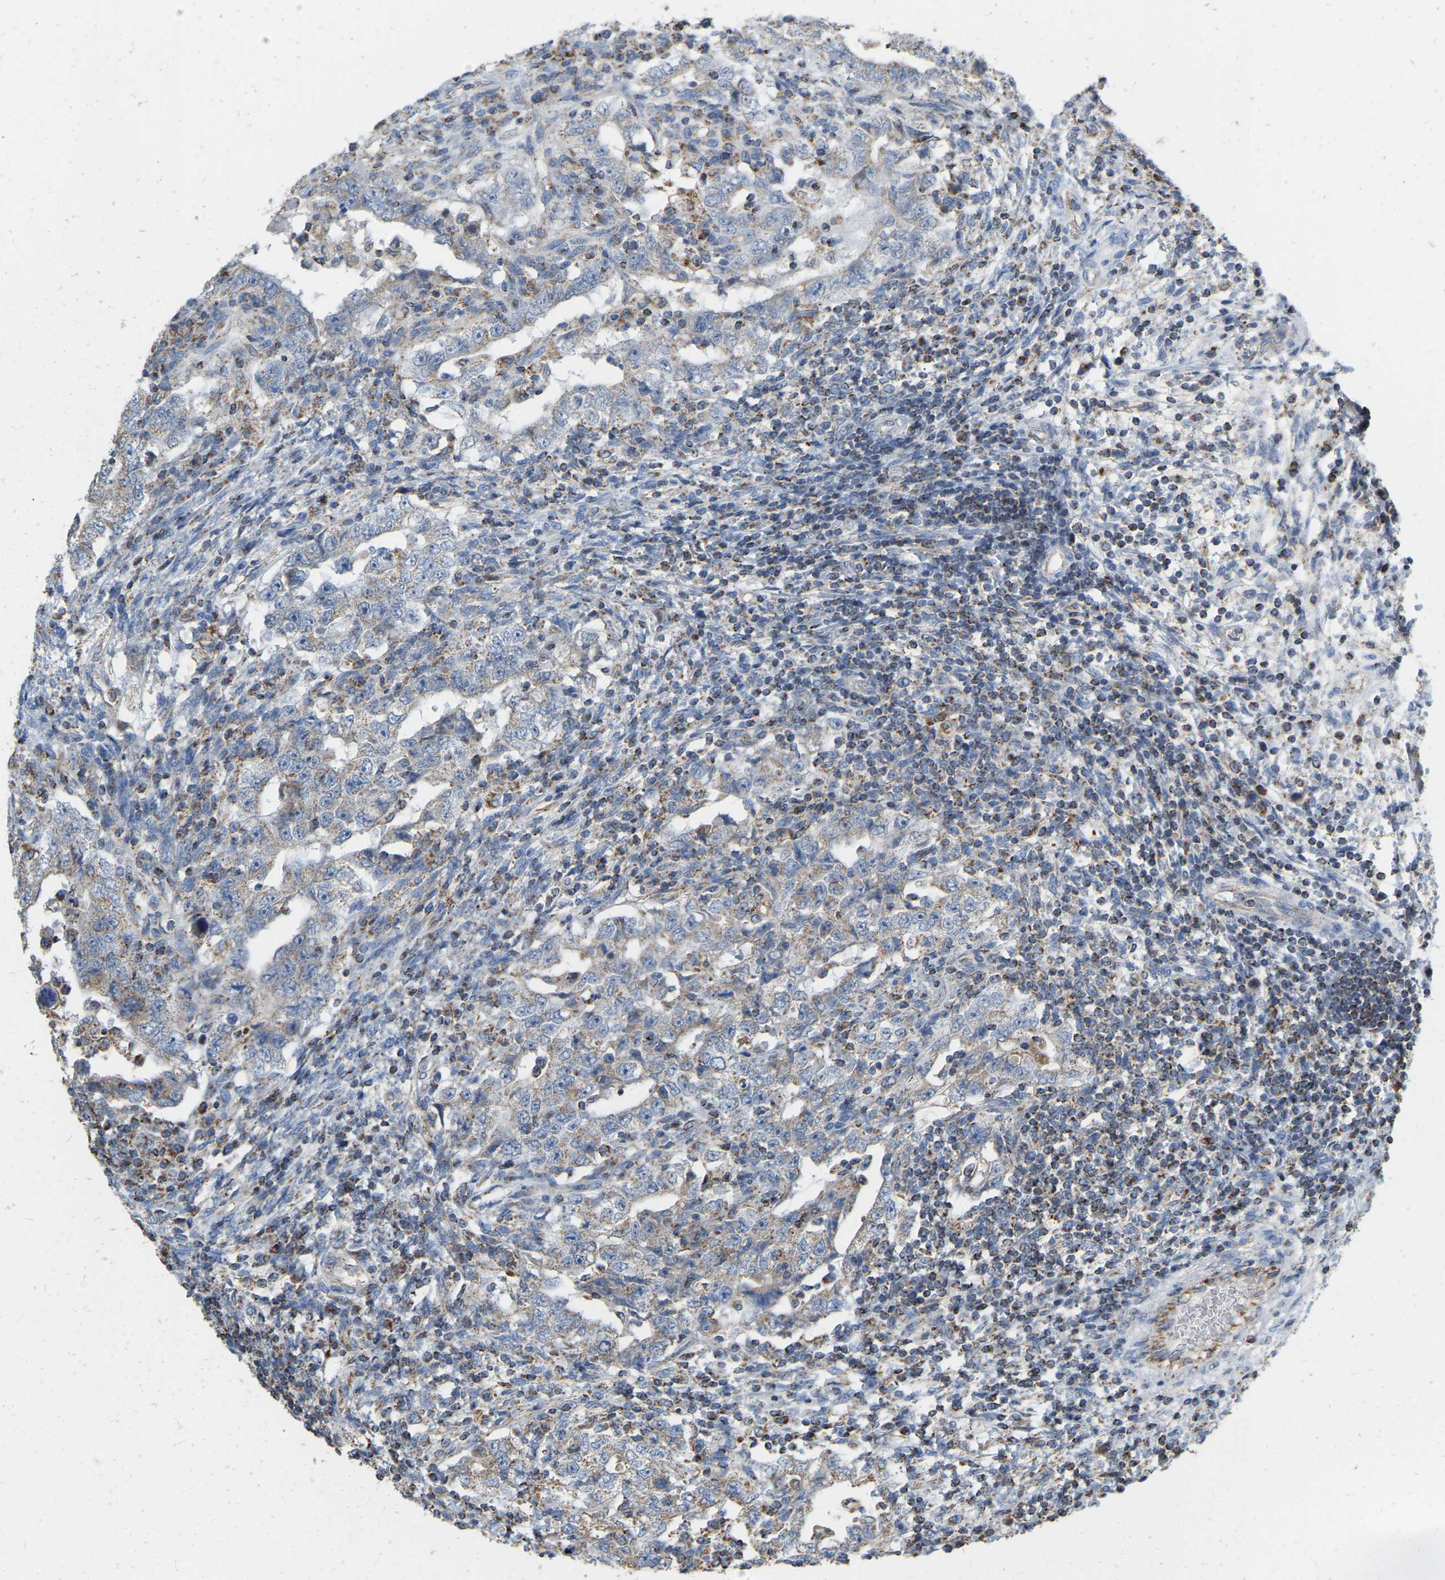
{"staining": {"intensity": "weak", "quantity": "<25%", "location": "cytoplasmic/membranous"}, "tissue": "testis cancer", "cell_type": "Tumor cells", "image_type": "cancer", "snomed": [{"axis": "morphology", "description": "Carcinoma, Embryonal, NOS"}, {"axis": "topography", "description": "Testis"}], "caption": "Immunohistochemistry photomicrograph of neoplastic tissue: human embryonal carcinoma (testis) stained with DAB shows no significant protein expression in tumor cells.", "gene": "CBLB", "patient": {"sex": "male", "age": 26}}